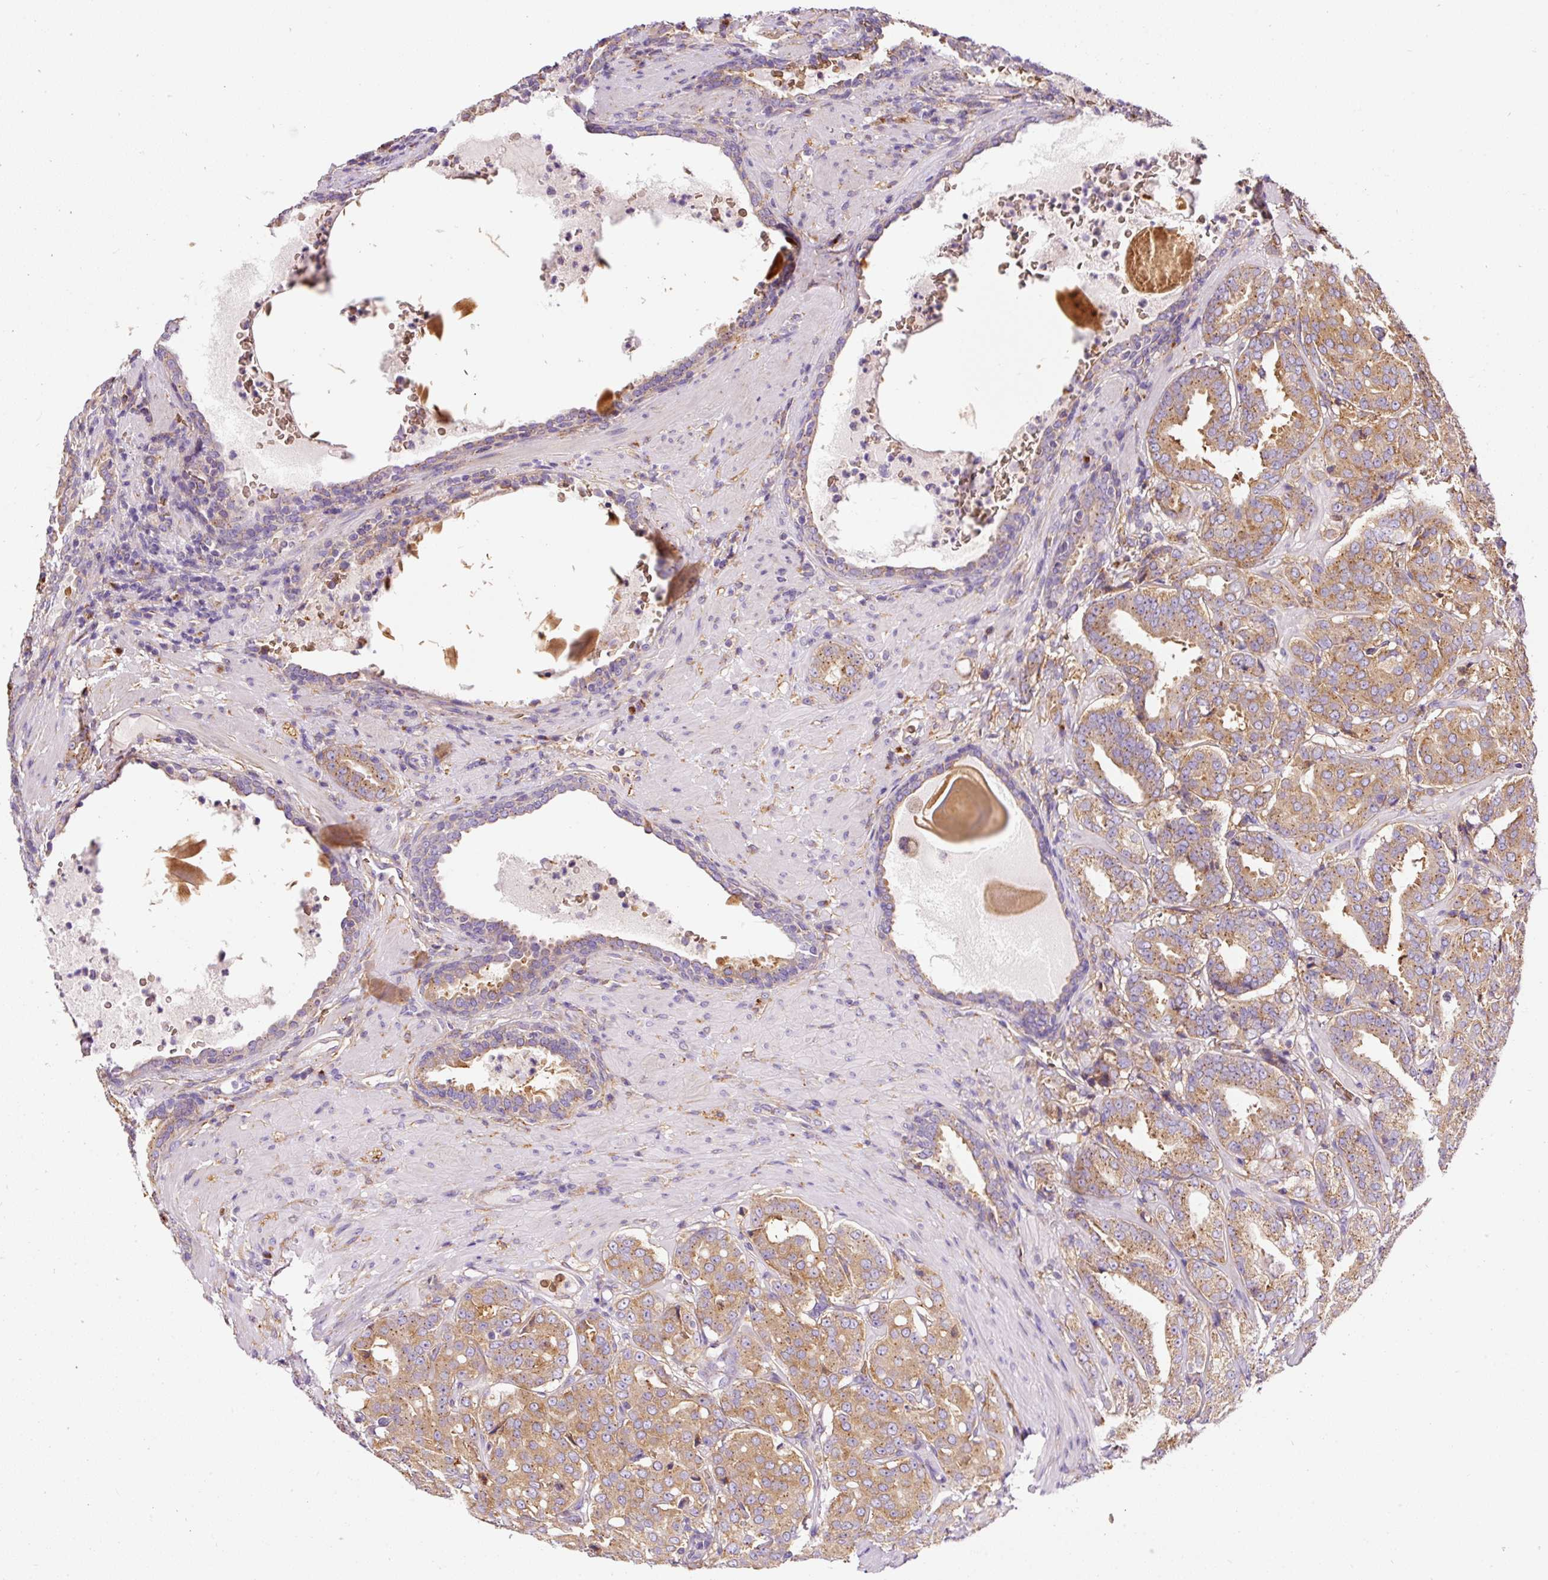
{"staining": {"intensity": "moderate", "quantity": ">75%", "location": "cytoplasmic/membranous"}, "tissue": "prostate cancer", "cell_type": "Tumor cells", "image_type": "cancer", "snomed": [{"axis": "morphology", "description": "Adenocarcinoma, High grade"}, {"axis": "topography", "description": "Prostate"}], "caption": "The image exhibits staining of prostate adenocarcinoma (high-grade), revealing moderate cytoplasmic/membranous protein staining (brown color) within tumor cells. (brown staining indicates protein expression, while blue staining denotes nuclei).", "gene": "PRRC2A", "patient": {"sex": "male", "age": 68}}